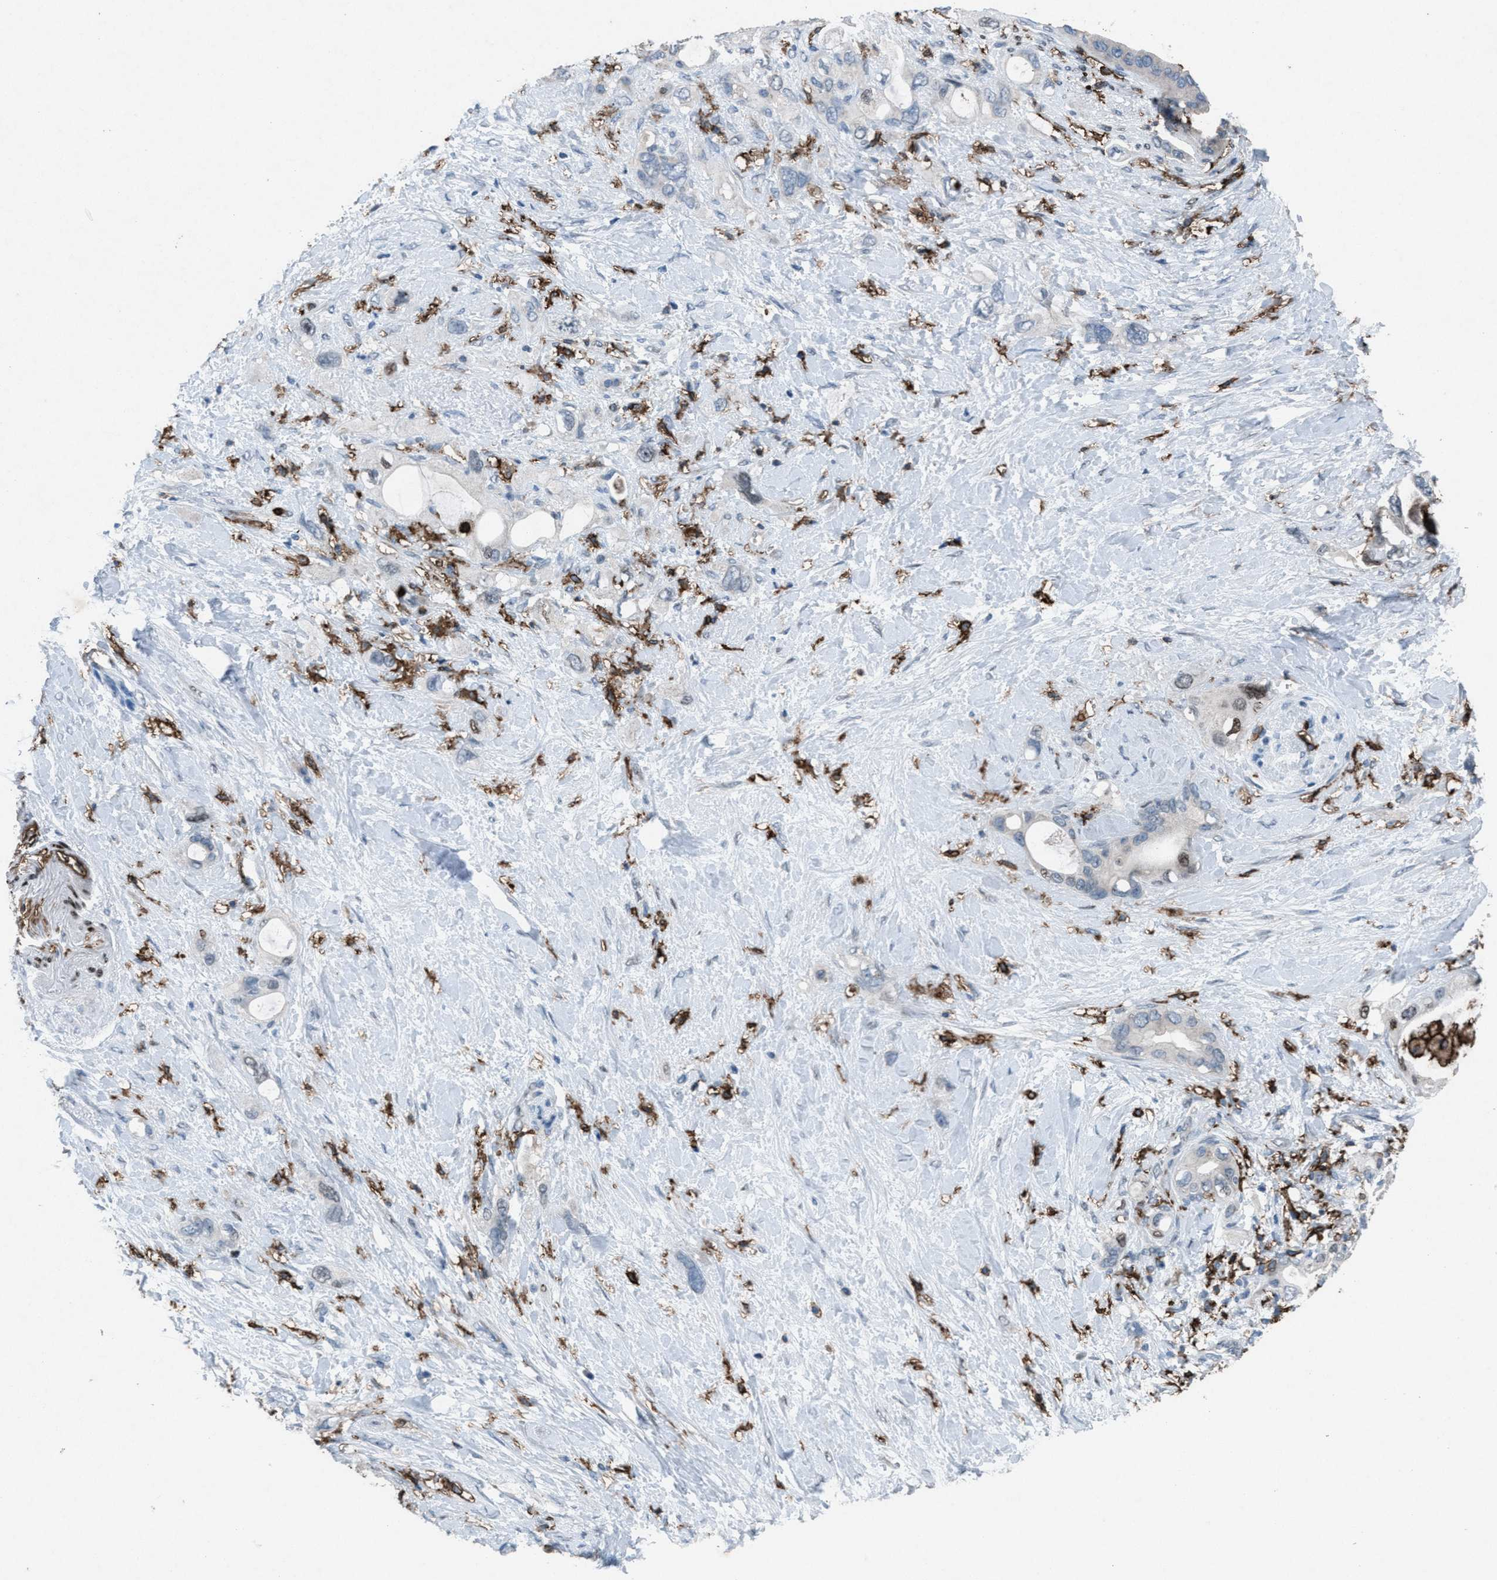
{"staining": {"intensity": "weak", "quantity": "<25%", "location": "nuclear"}, "tissue": "pancreatic cancer", "cell_type": "Tumor cells", "image_type": "cancer", "snomed": [{"axis": "morphology", "description": "Adenocarcinoma, NOS"}, {"axis": "topography", "description": "Pancreas"}], "caption": "Immunohistochemistry photomicrograph of adenocarcinoma (pancreatic) stained for a protein (brown), which exhibits no positivity in tumor cells. The staining is performed using DAB brown chromogen with nuclei counter-stained in using hematoxylin.", "gene": "FCER1G", "patient": {"sex": "female", "age": 56}}